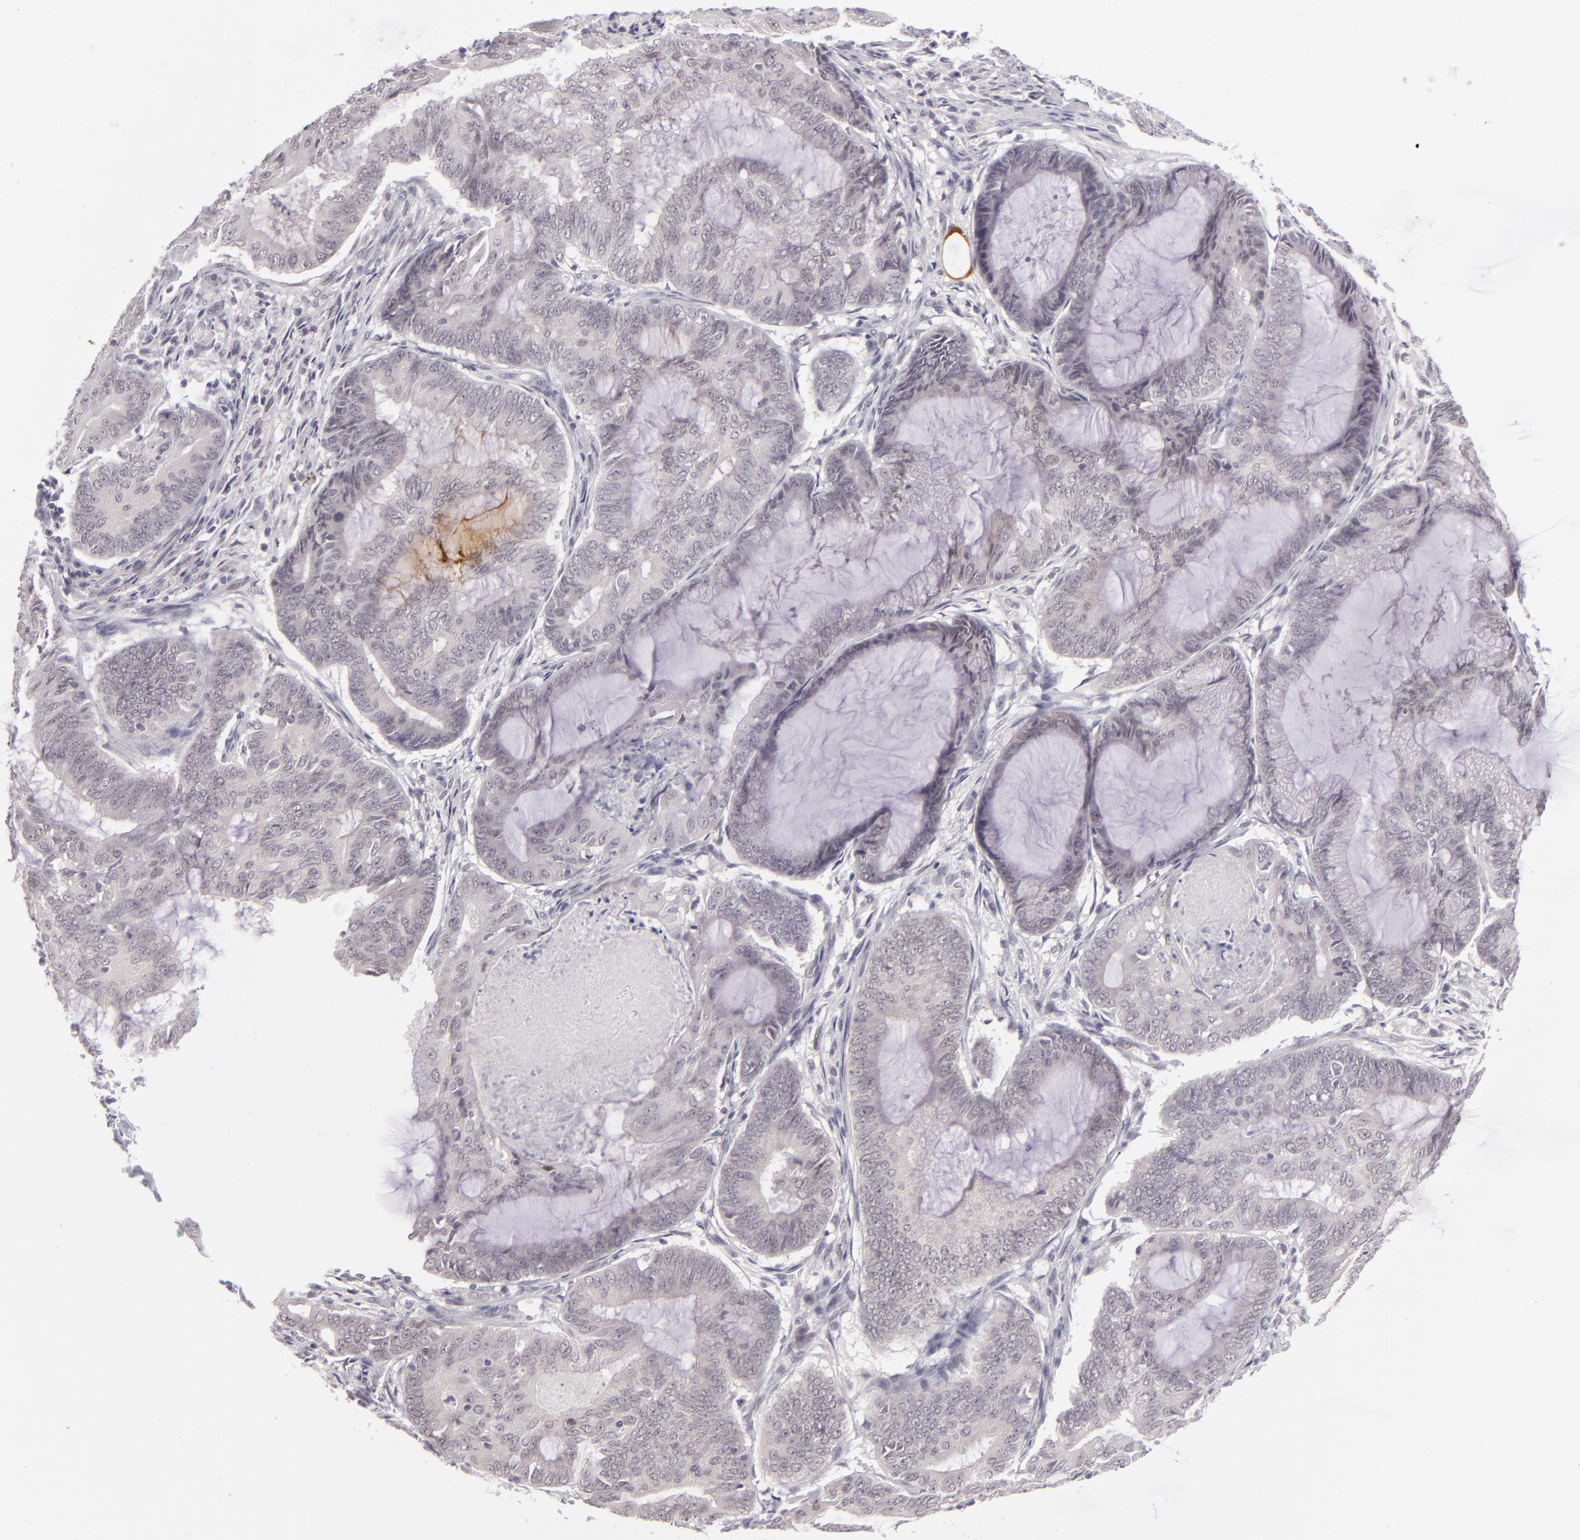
{"staining": {"intensity": "negative", "quantity": "none", "location": "none"}, "tissue": "endometrial cancer", "cell_type": "Tumor cells", "image_type": "cancer", "snomed": [{"axis": "morphology", "description": "Adenocarcinoma, NOS"}, {"axis": "topography", "description": "Endometrium"}], "caption": "High power microscopy photomicrograph of an immunohistochemistry micrograph of adenocarcinoma (endometrial), revealing no significant expression in tumor cells.", "gene": "ZNF205", "patient": {"sex": "female", "age": 63}}